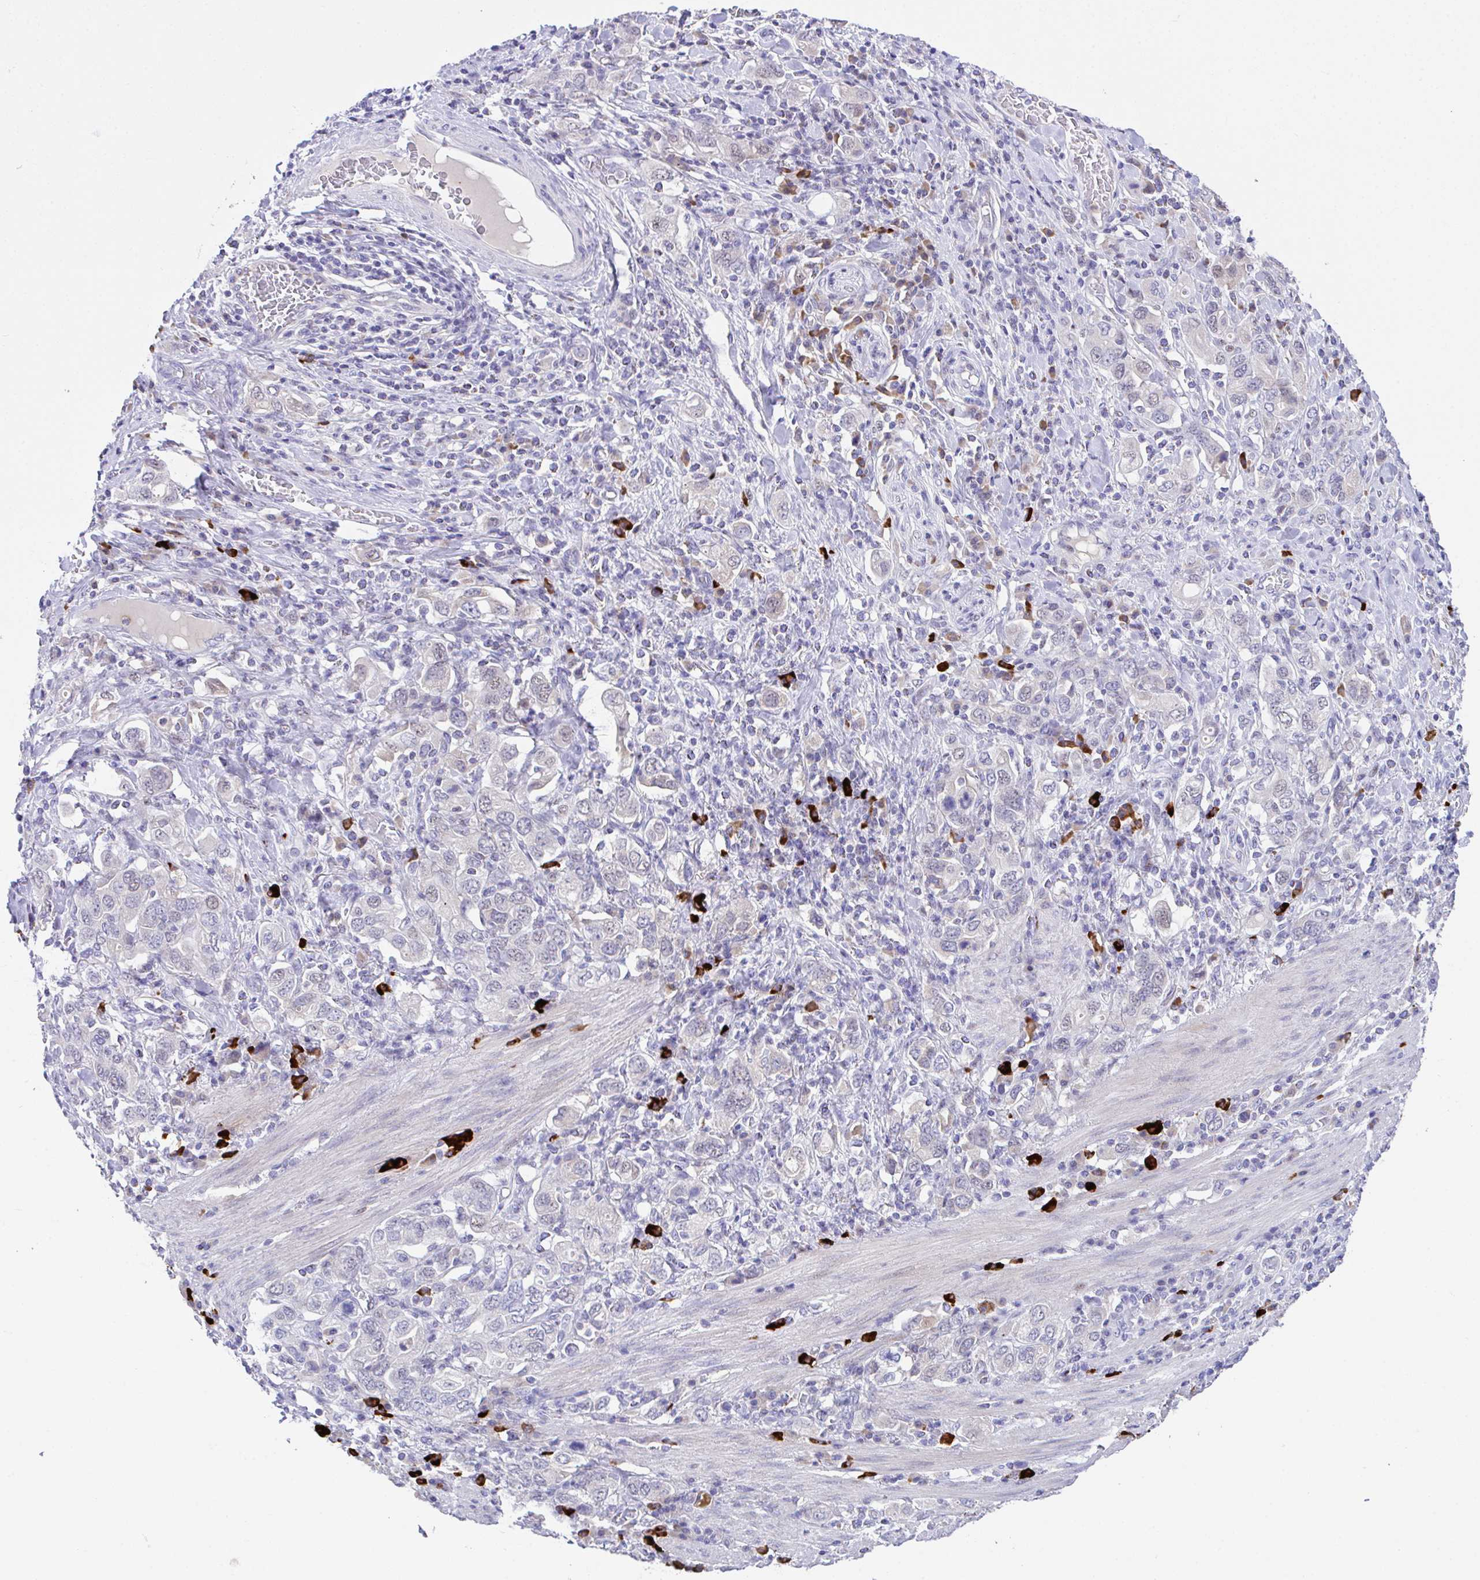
{"staining": {"intensity": "negative", "quantity": "none", "location": "none"}, "tissue": "stomach cancer", "cell_type": "Tumor cells", "image_type": "cancer", "snomed": [{"axis": "morphology", "description": "Adenocarcinoma, NOS"}, {"axis": "topography", "description": "Stomach, upper"}, {"axis": "topography", "description": "Stomach"}], "caption": "Tumor cells show no significant protein positivity in stomach cancer (adenocarcinoma).", "gene": "HOXB4", "patient": {"sex": "male", "age": 62}}